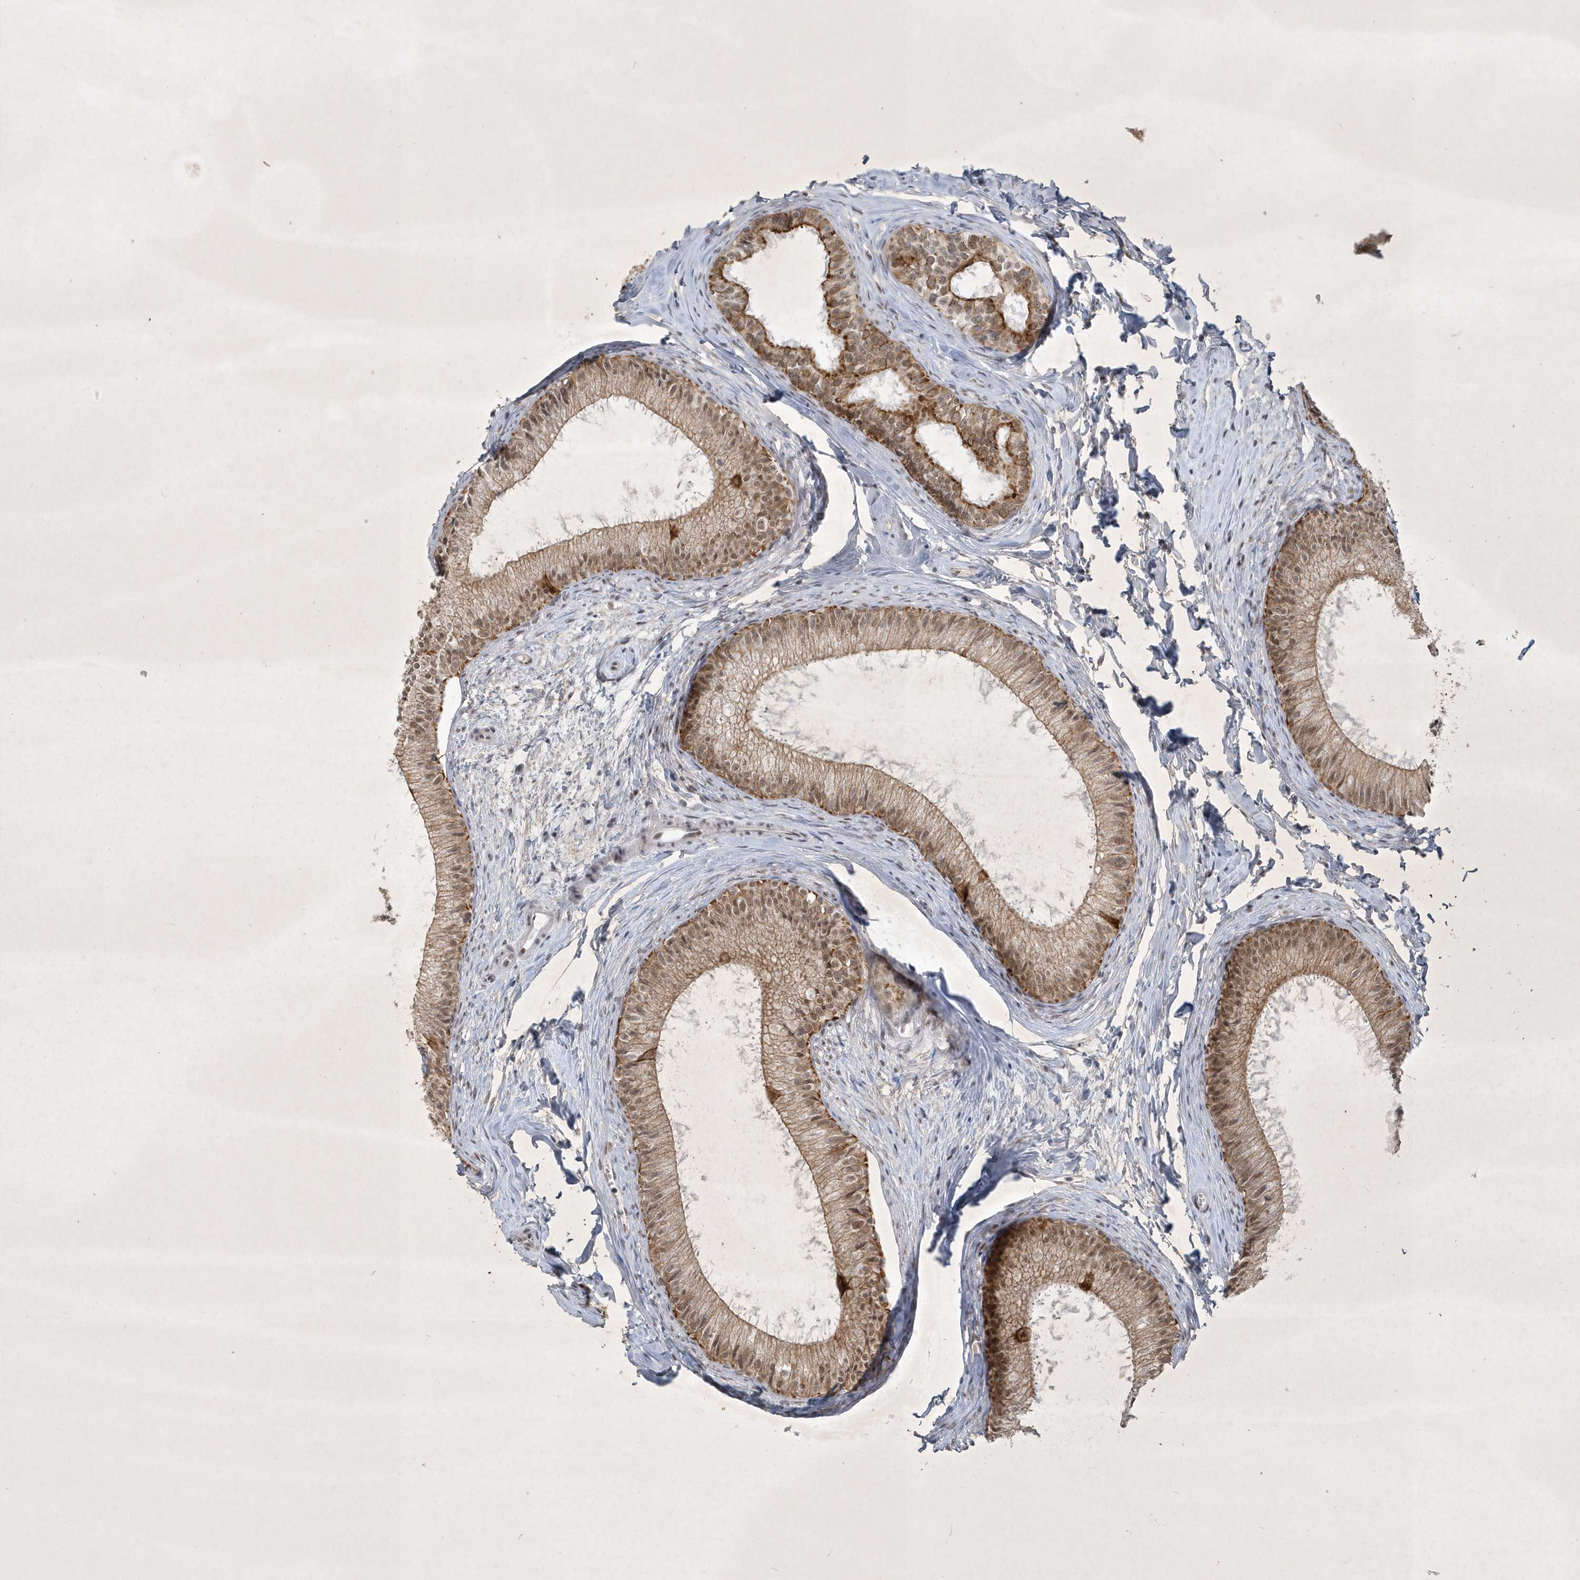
{"staining": {"intensity": "moderate", "quantity": ">75%", "location": "cytoplasmic/membranous,nuclear"}, "tissue": "epididymis", "cell_type": "Glandular cells", "image_type": "normal", "snomed": [{"axis": "morphology", "description": "Normal tissue, NOS"}, {"axis": "topography", "description": "Epididymis"}], "caption": "Immunohistochemistry (IHC) (DAB (3,3'-diaminobenzidine)) staining of benign epididymis shows moderate cytoplasmic/membranous,nuclear protein staining in approximately >75% of glandular cells. The staining is performed using DAB (3,3'-diaminobenzidine) brown chromogen to label protein expression. The nuclei are counter-stained blue using hematoxylin.", "gene": "ZBTB9", "patient": {"sex": "male", "age": 34}}